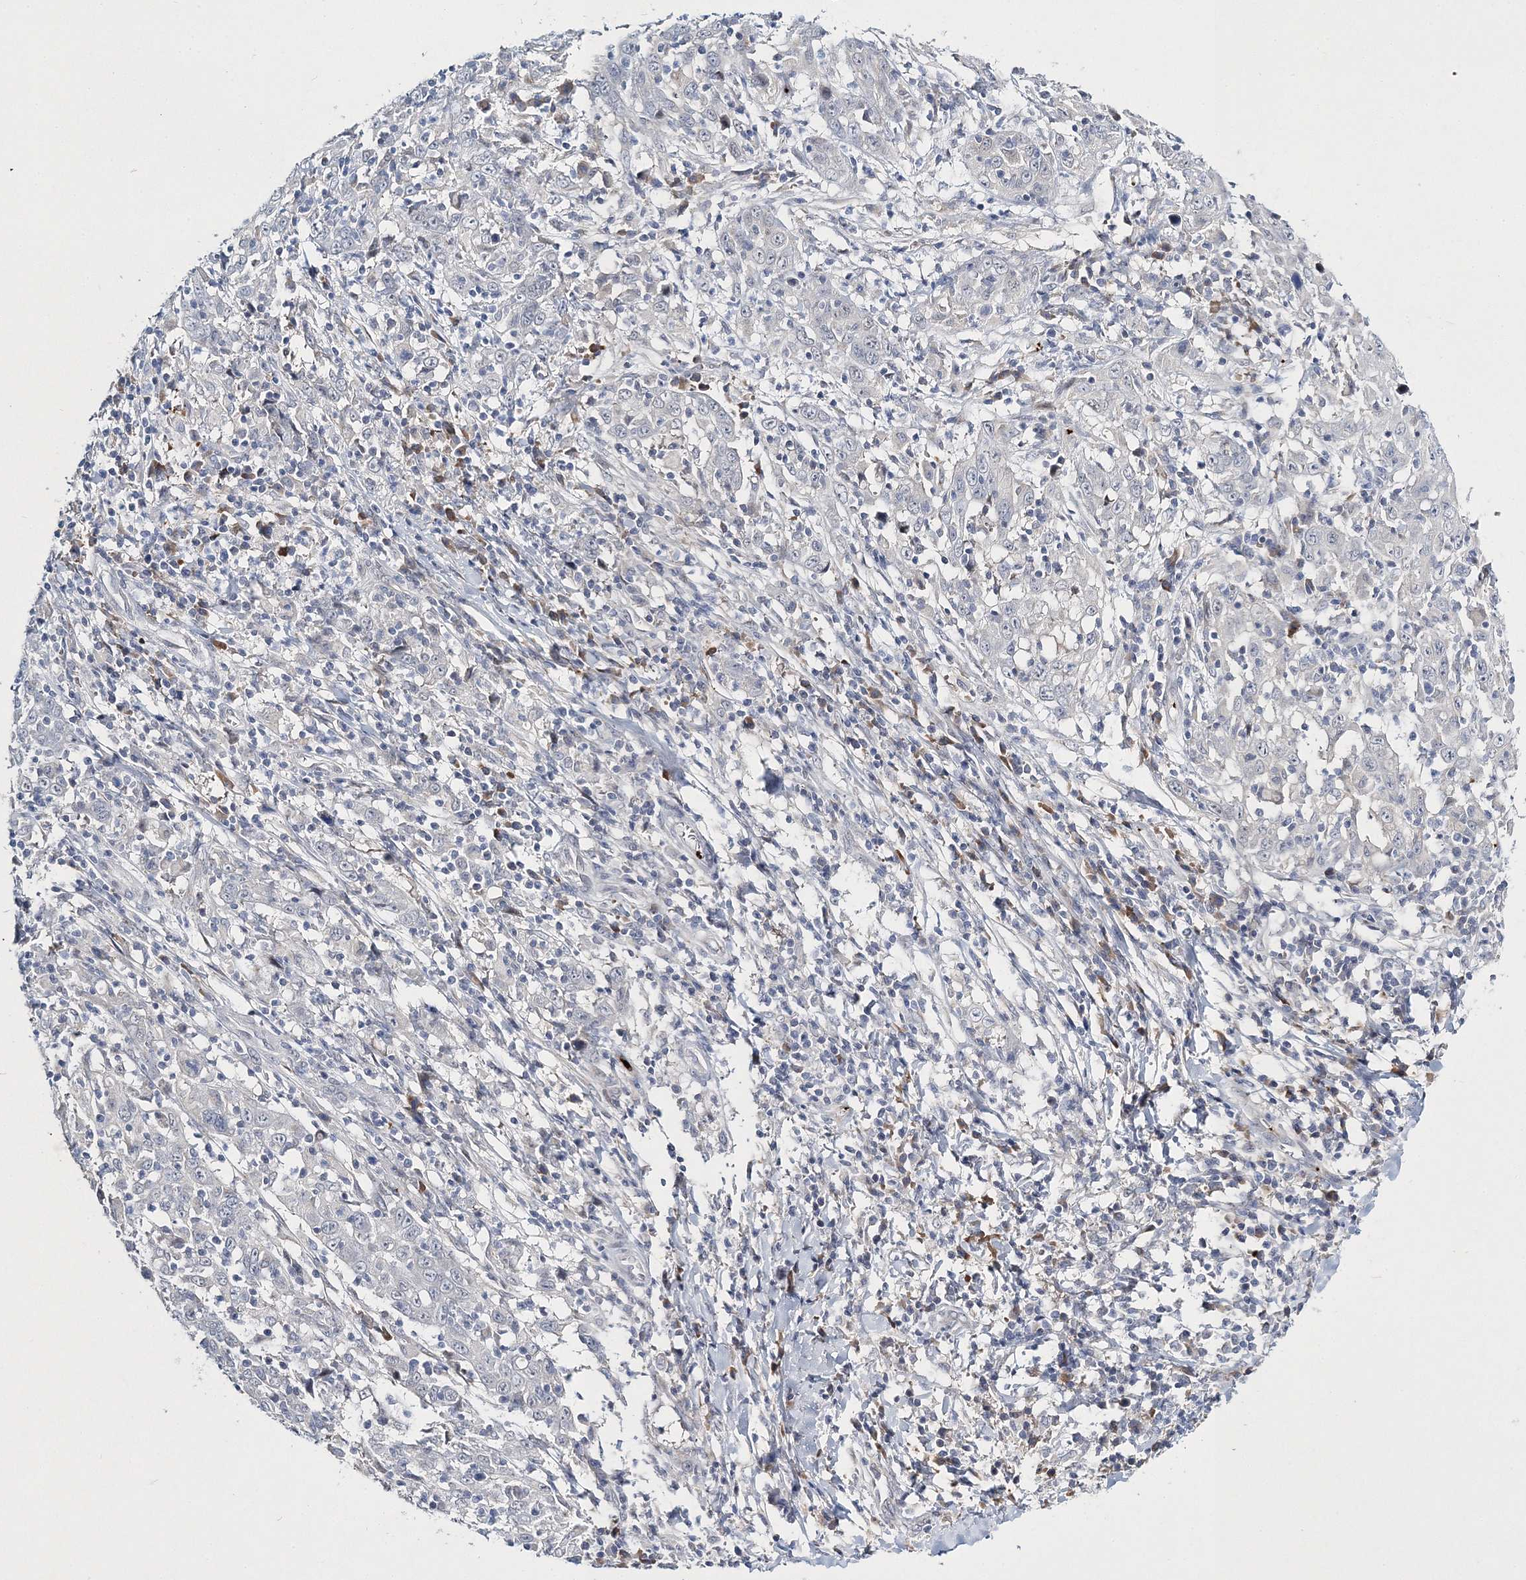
{"staining": {"intensity": "negative", "quantity": "none", "location": "none"}, "tissue": "cervical cancer", "cell_type": "Tumor cells", "image_type": "cancer", "snomed": [{"axis": "morphology", "description": "Squamous cell carcinoma, NOS"}, {"axis": "topography", "description": "Cervix"}], "caption": "Immunohistochemistry image of cervical squamous cell carcinoma stained for a protein (brown), which shows no positivity in tumor cells.", "gene": "MYOZ2", "patient": {"sex": "female", "age": 46}}